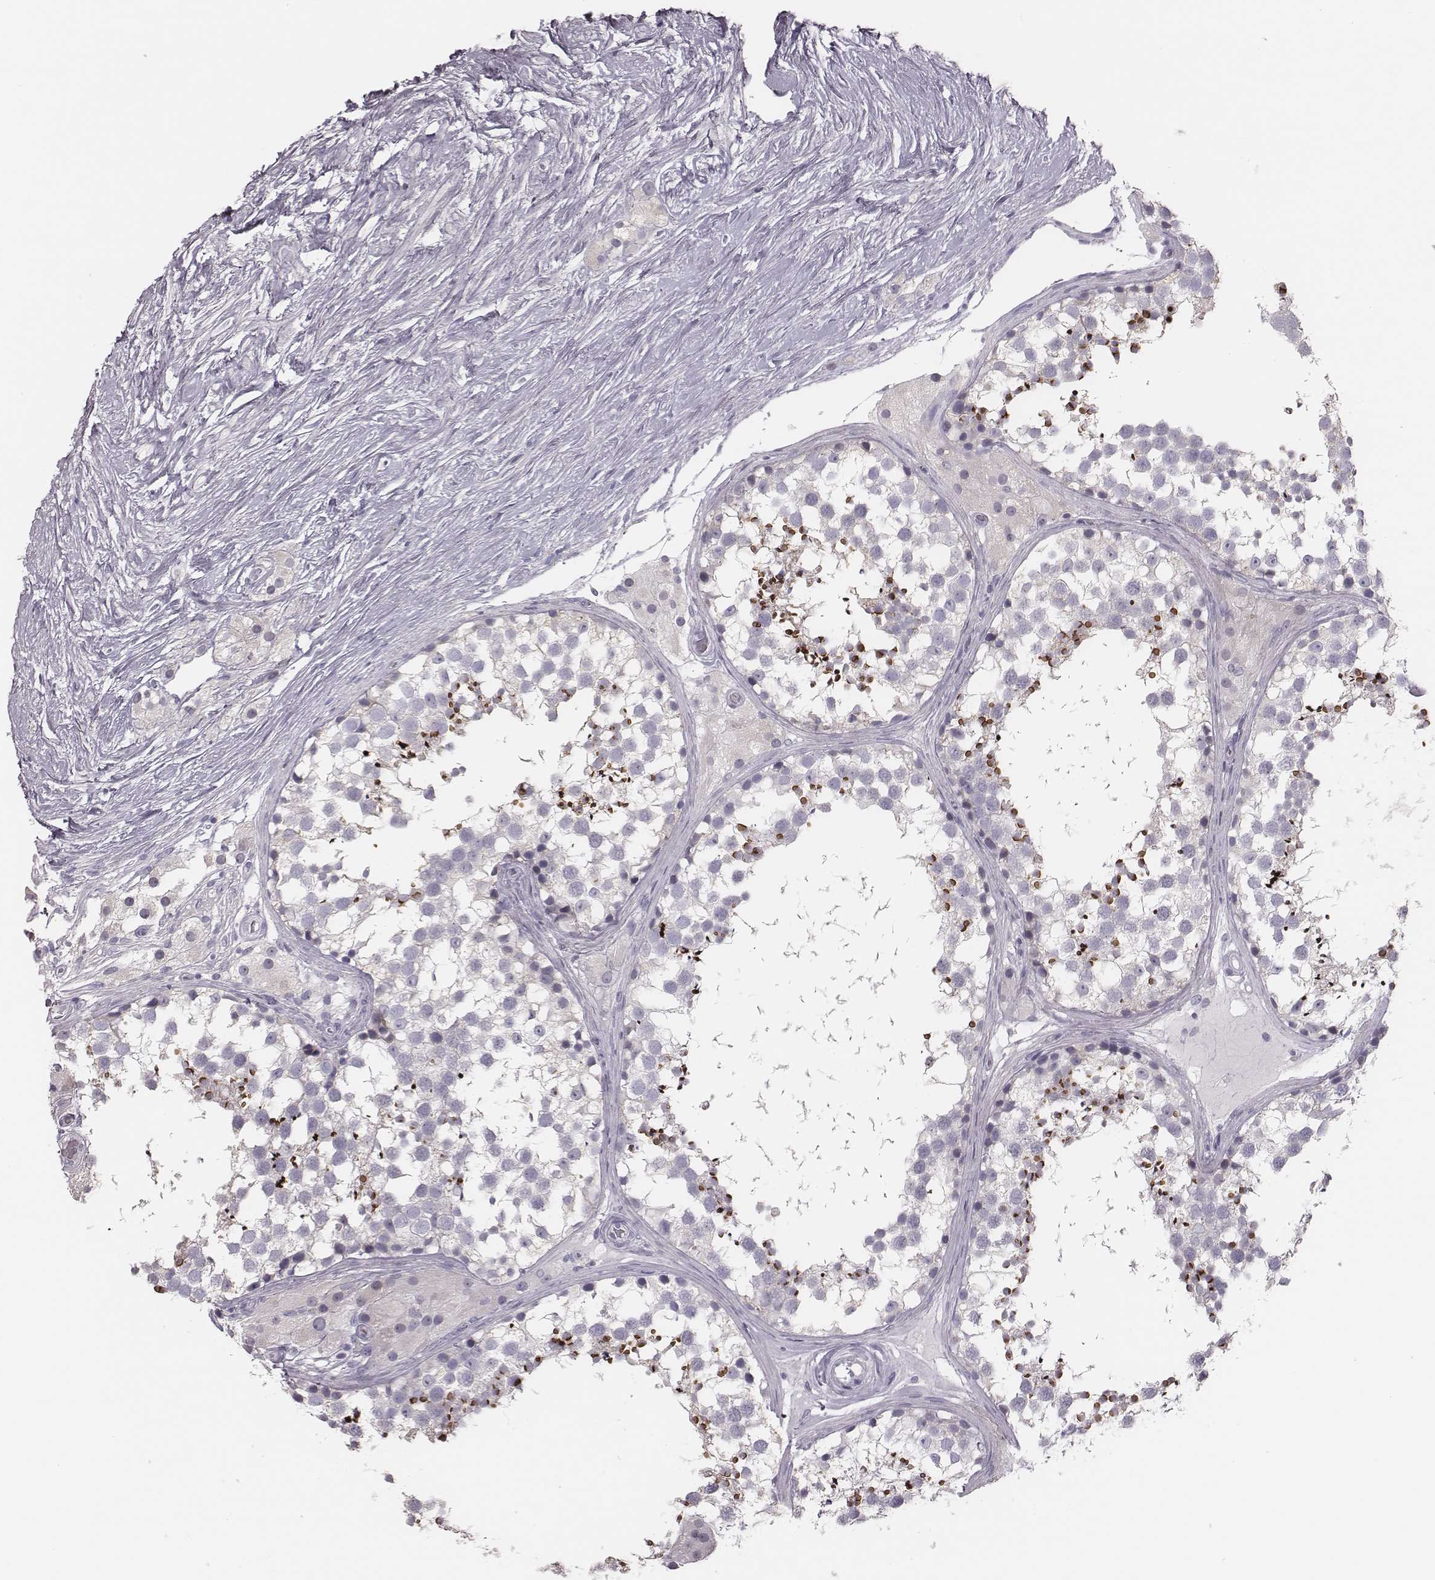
{"staining": {"intensity": "strong", "quantity": "<25%", "location": "cytoplasmic/membranous"}, "tissue": "testis", "cell_type": "Cells in seminiferous ducts", "image_type": "normal", "snomed": [{"axis": "morphology", "description": "Normal tissue, NOS"}, {"axis": "morphology", "description": "Seminoma, NOS"}, {"axis": "topography", "description": "Testis"}], "caption": "High-power microscopy captured an IHC micrograph of unremarkable testis, revealing strong cytoplasmic/membranous expression in approximately <25% of cells in seminiferous ducts.", "gene": "ADGRF4", "patient": {"sex": "male", "age": 65}}